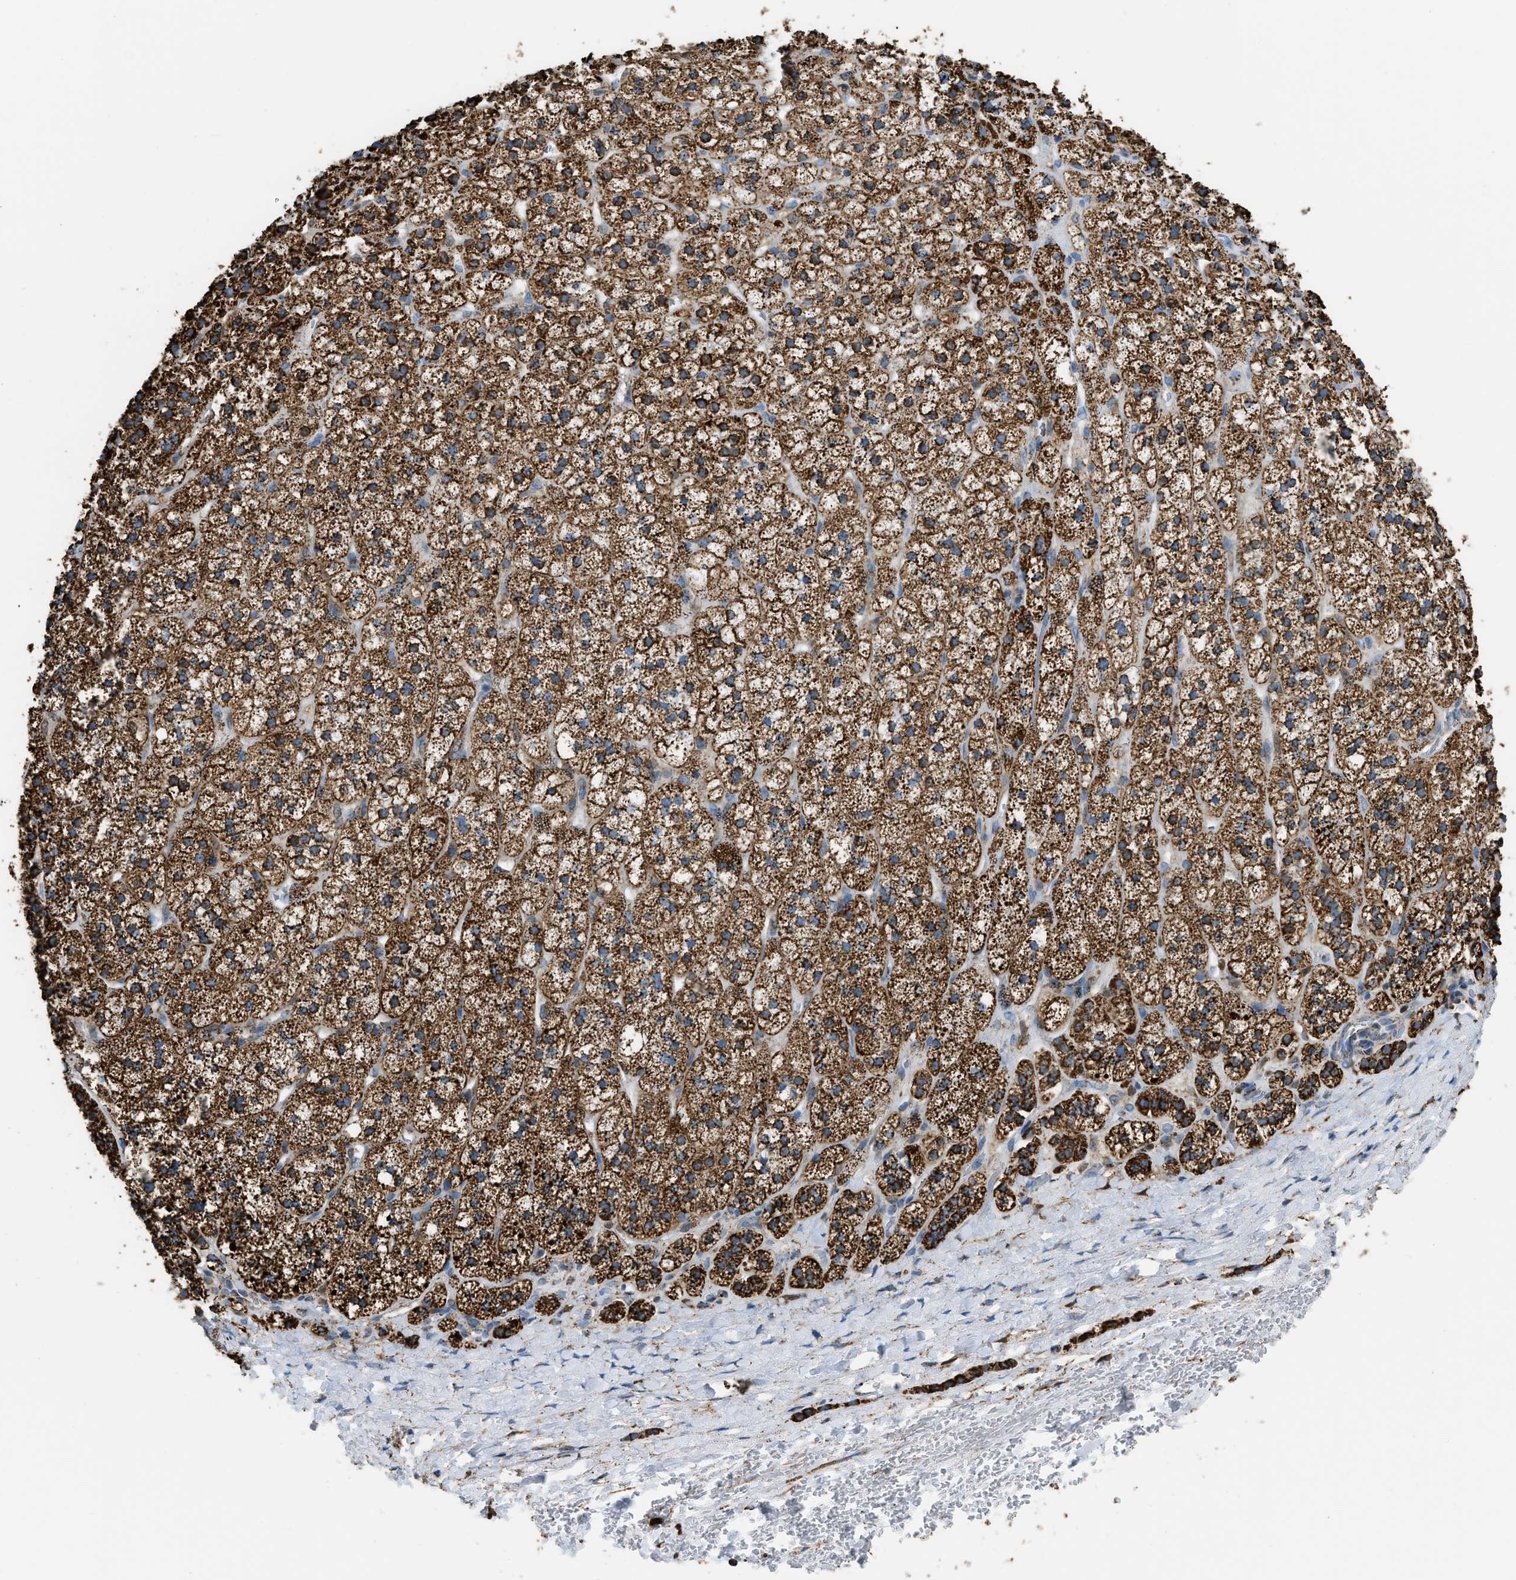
{"staining": {"intensity": "strong", "quantity": ">75%", "location": "cytoplasmic/membranous"}, "tissue": "adrenal gland", "cell_type": "Glandular cells", "image_type": "normal", "snomed": [{"axis": "morphology", "description": "Normal tissue, NOS"}, {"axis": "topography", "description": "Adrenal gland"}], "caption": "About >75% of glandular cells in benign adrenal gland display strong cytoplasmic/membranous protein expression as visualized by brown immunohistochemical staining.", "gene": "ETFB", "patient": {"sex": "male", "age": 56}}